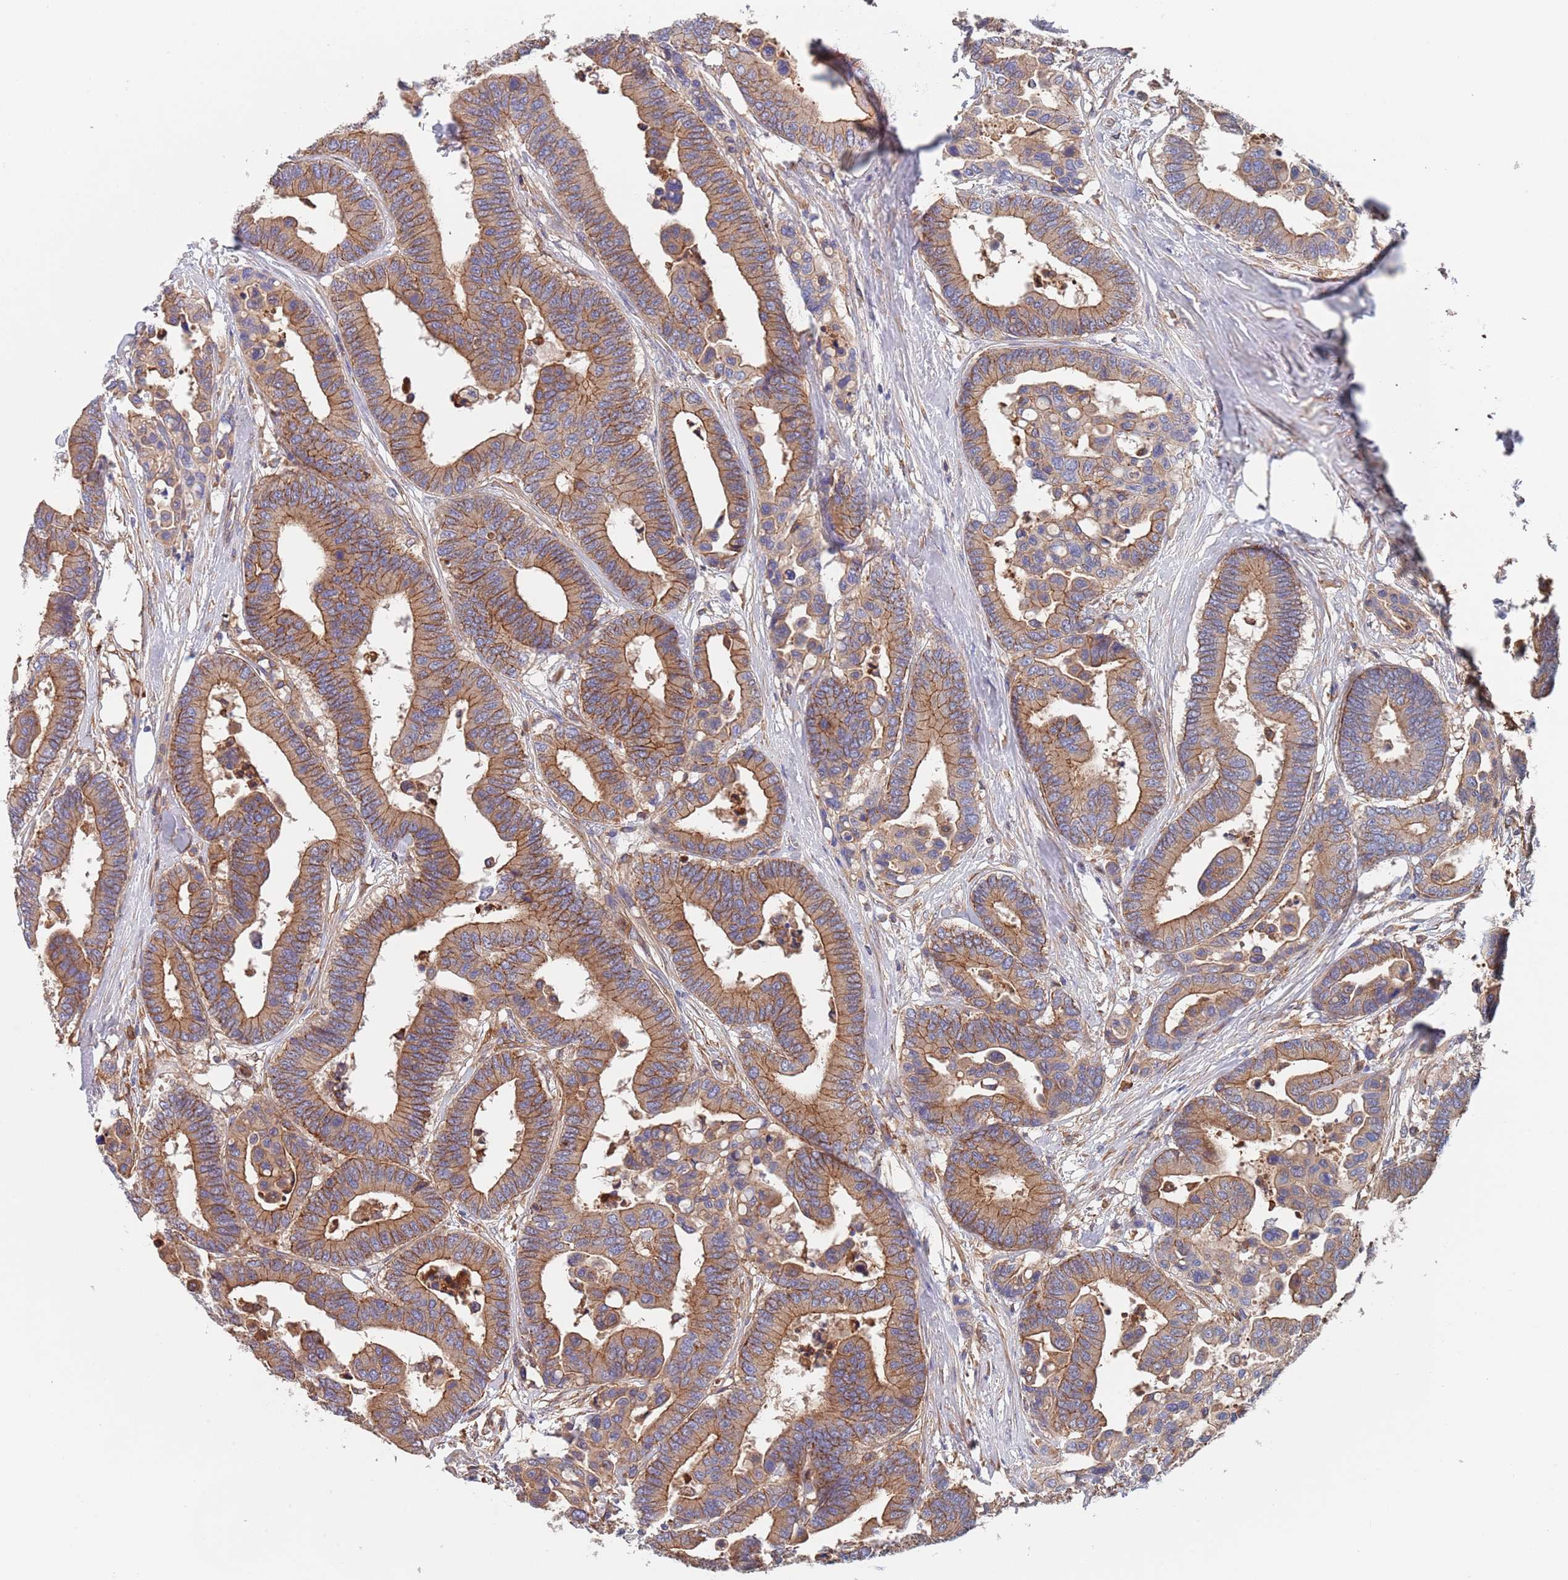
{"staining": {"intensity": "moderate", "quantity": ">75%", "location": "cytoplasmic/membranous"}, "tissue": "colorectal cancer", "cell_type": "Tumor cells", "image_type": "cancer", "snomed": [{"axis": "morphology", "description": "Adenocarcinoma, NOS"}, {"axis": "topography", "description": "Colon"}], "caption": "Colorectal cancer (adenocarcinoma) stained with IHC shows moderate cytoplasmic/membranous staining in about >75% of tumor cells.", "gene": "DCUN1D3", "patient": {"sex": "male", "age": 82}}